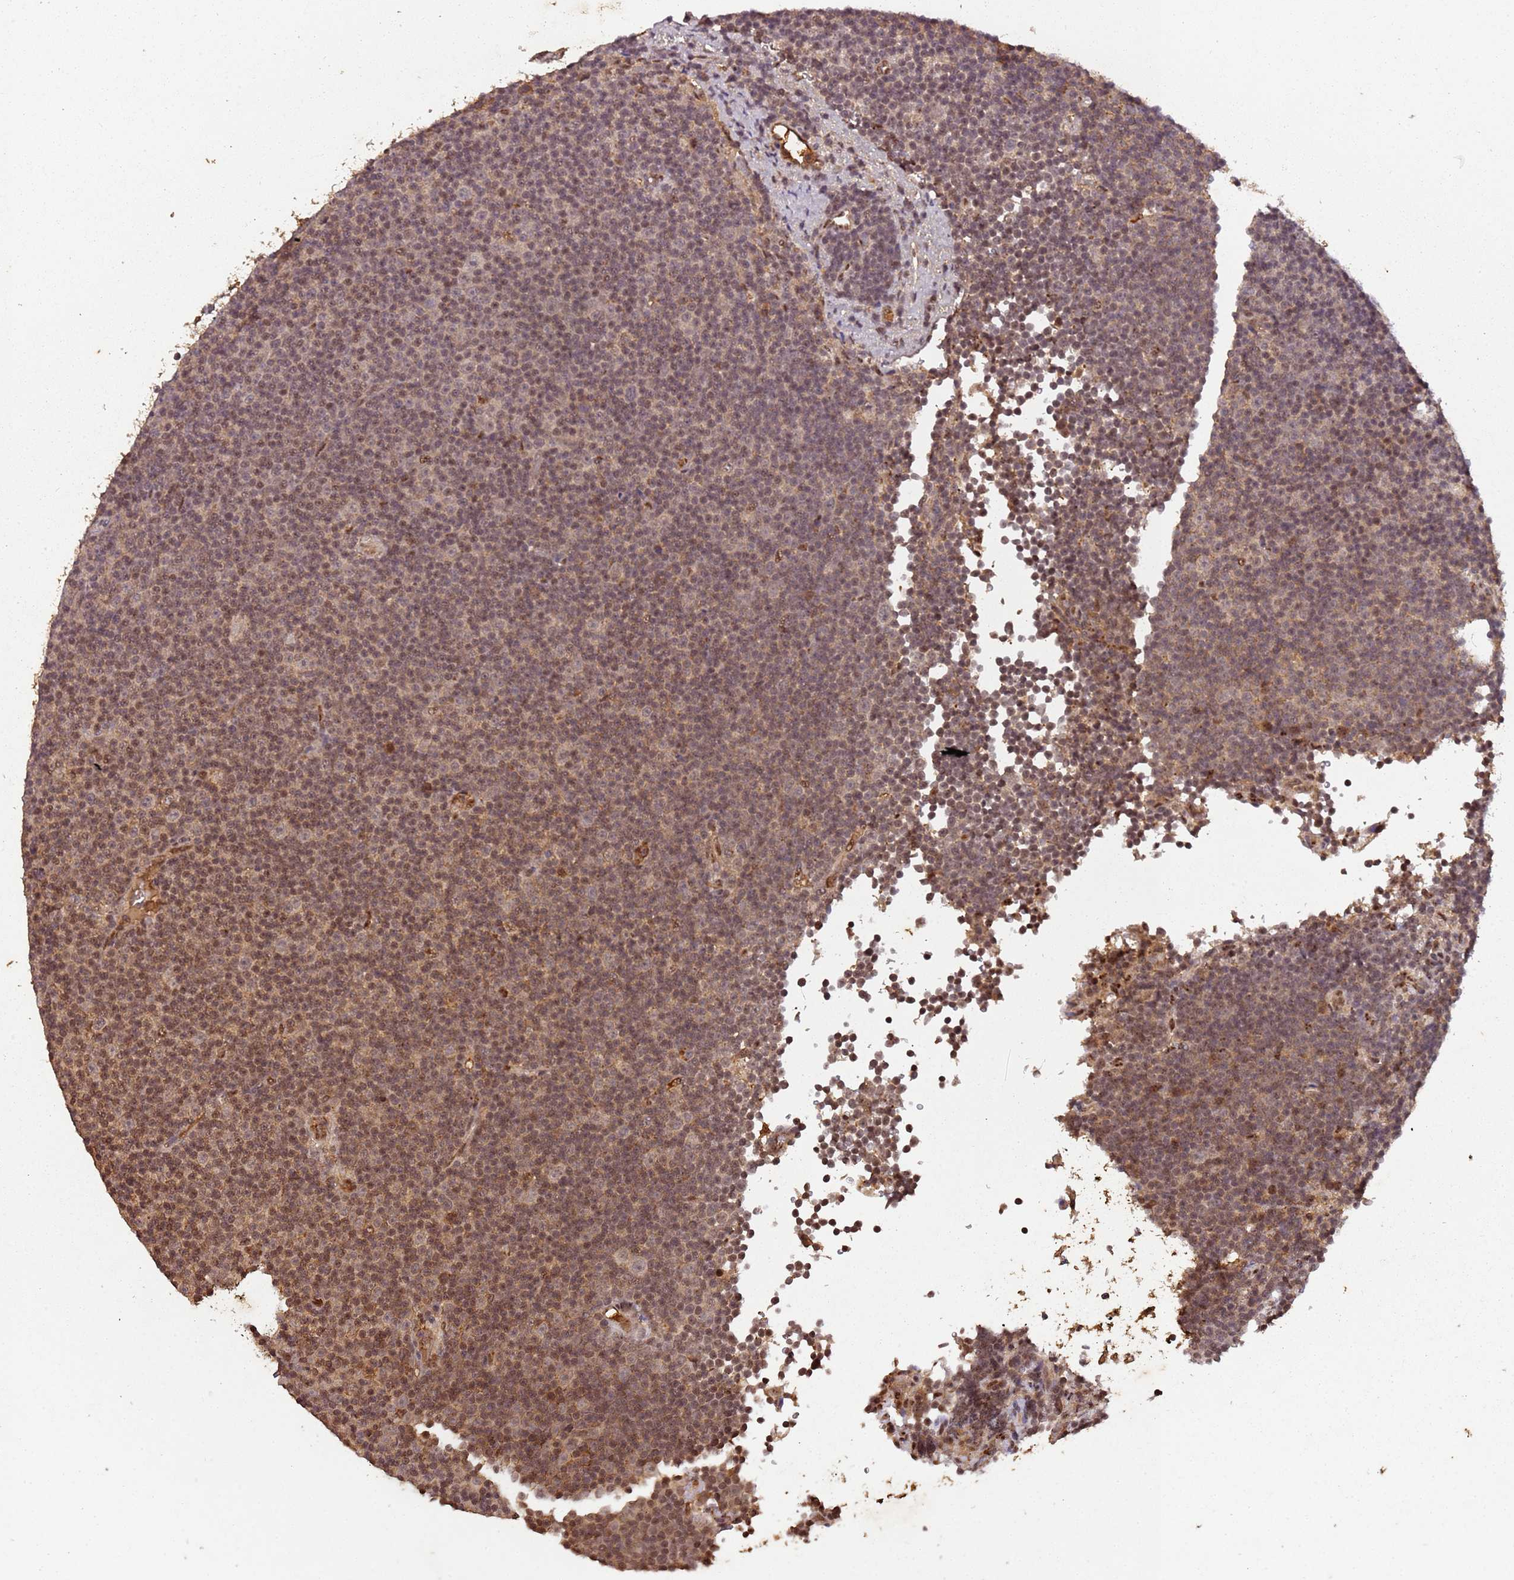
{"staining": {"intensity": "moderate", "quantity": "25%-75%", "location": "nuclear"}, "tissue": "lymphoma", "cell_type": "Tumor cells", "image_type": "cancer", "snomed": [{"axis": "morphology", "description": "Malignant lymphoma, non-Hodgkin's type, Low grade"}, {"axis": "topography", "description": "Lymph node"}], "caption": "DAB (3,3'-diaminobenzidine) immunohistochemical staining of low-grade malignant lymphoma, non-Hodgkin's type exhibits moderate nuclear protein staining in about 25%-75% of tumor cells.", "gene": "COL1A2", "patient": {"sex": "female", "age": 67}}